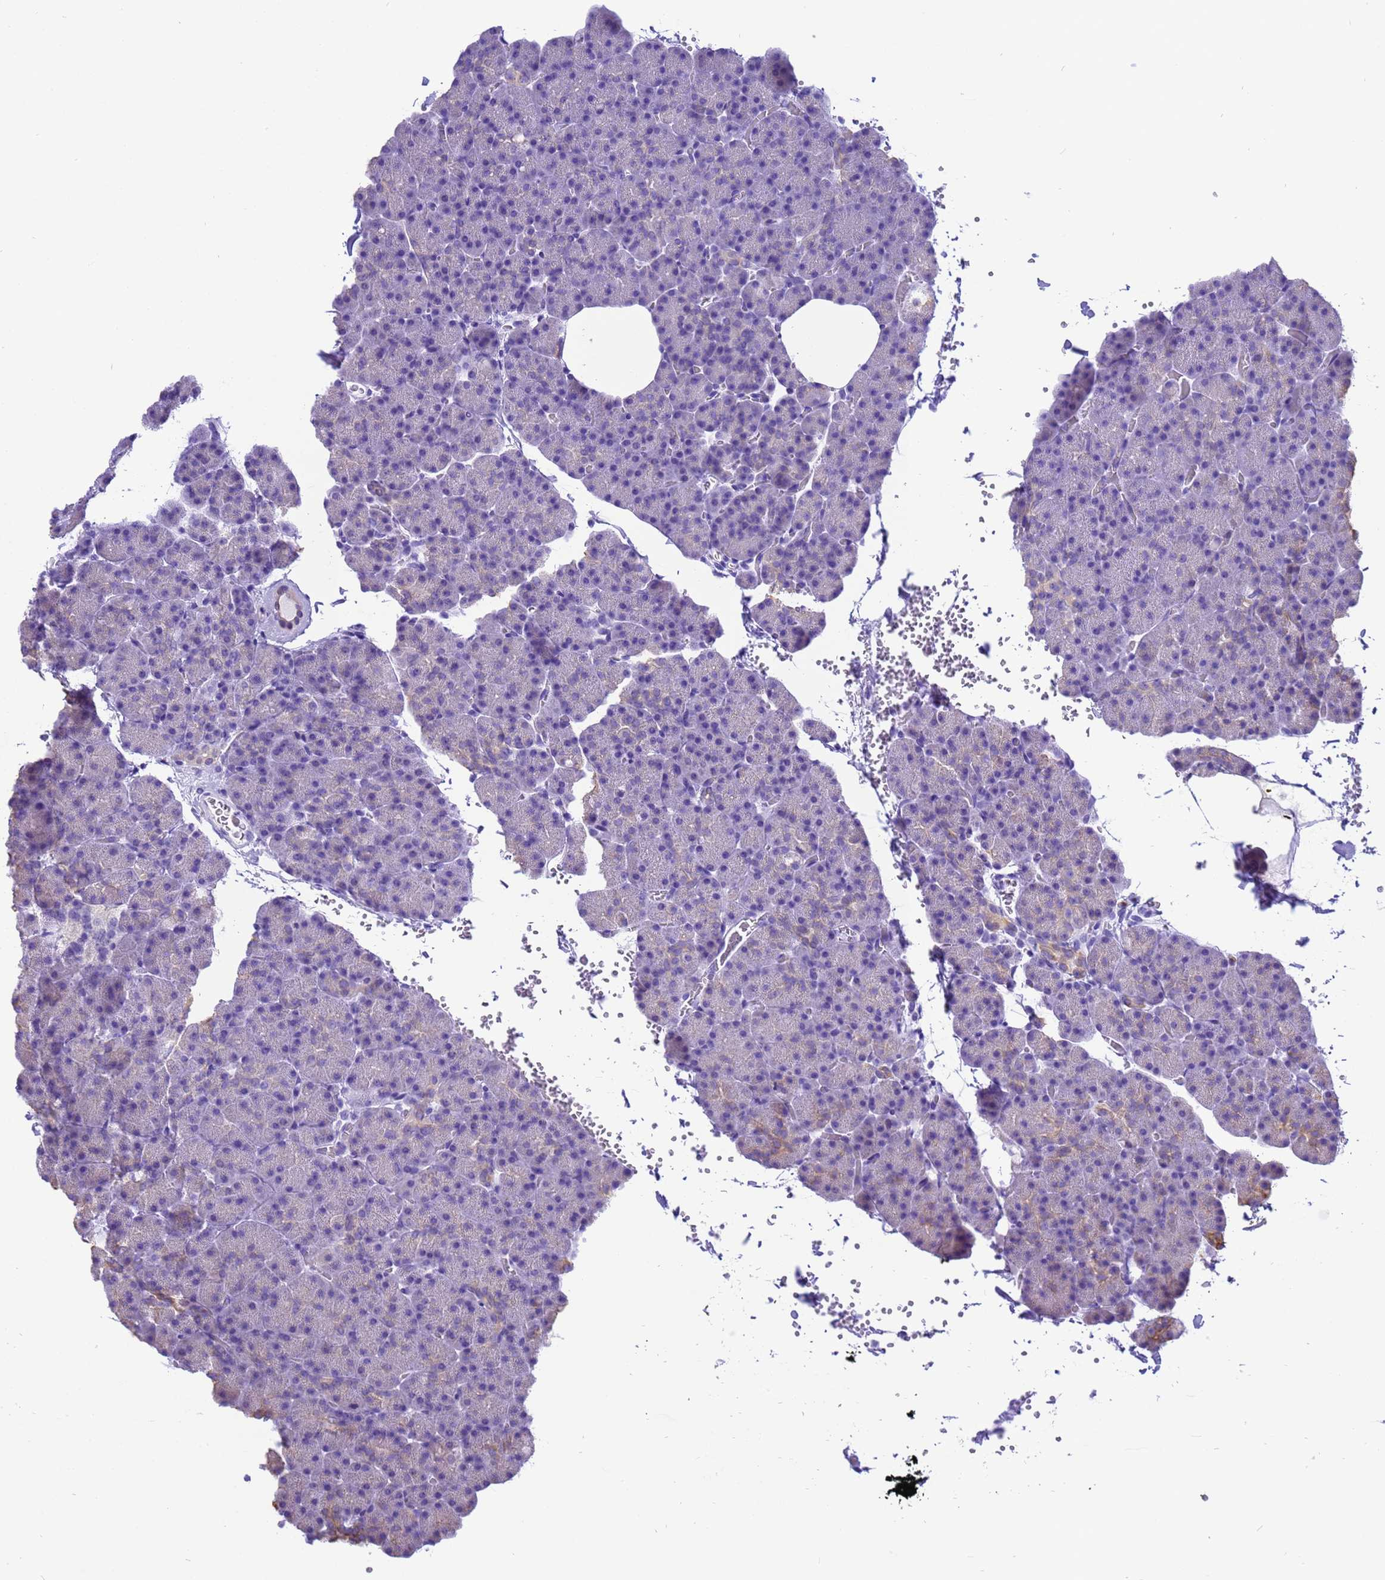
{"staining": {"intensity": "weak", "quantity": "<25%", "location": "cytoplasmic/membranous"}, "tissue": "pancreas", "cell_type": "Exocrine glandular cells", "image_type": "normal", "snomed": [{"axis": "morphology", "description": "Normal tissue, NOS"}, {"axis": "topography", "description": "Pancreas"}], "caption": "A high-resolution photomicrograph shows immunohistochemistry (IHC) staining of normal pancreas, which displays no significant staining in exocrine glandular cells.", "gene": "PIEZO2", "patient": {"sex": "female", "age": 35}}